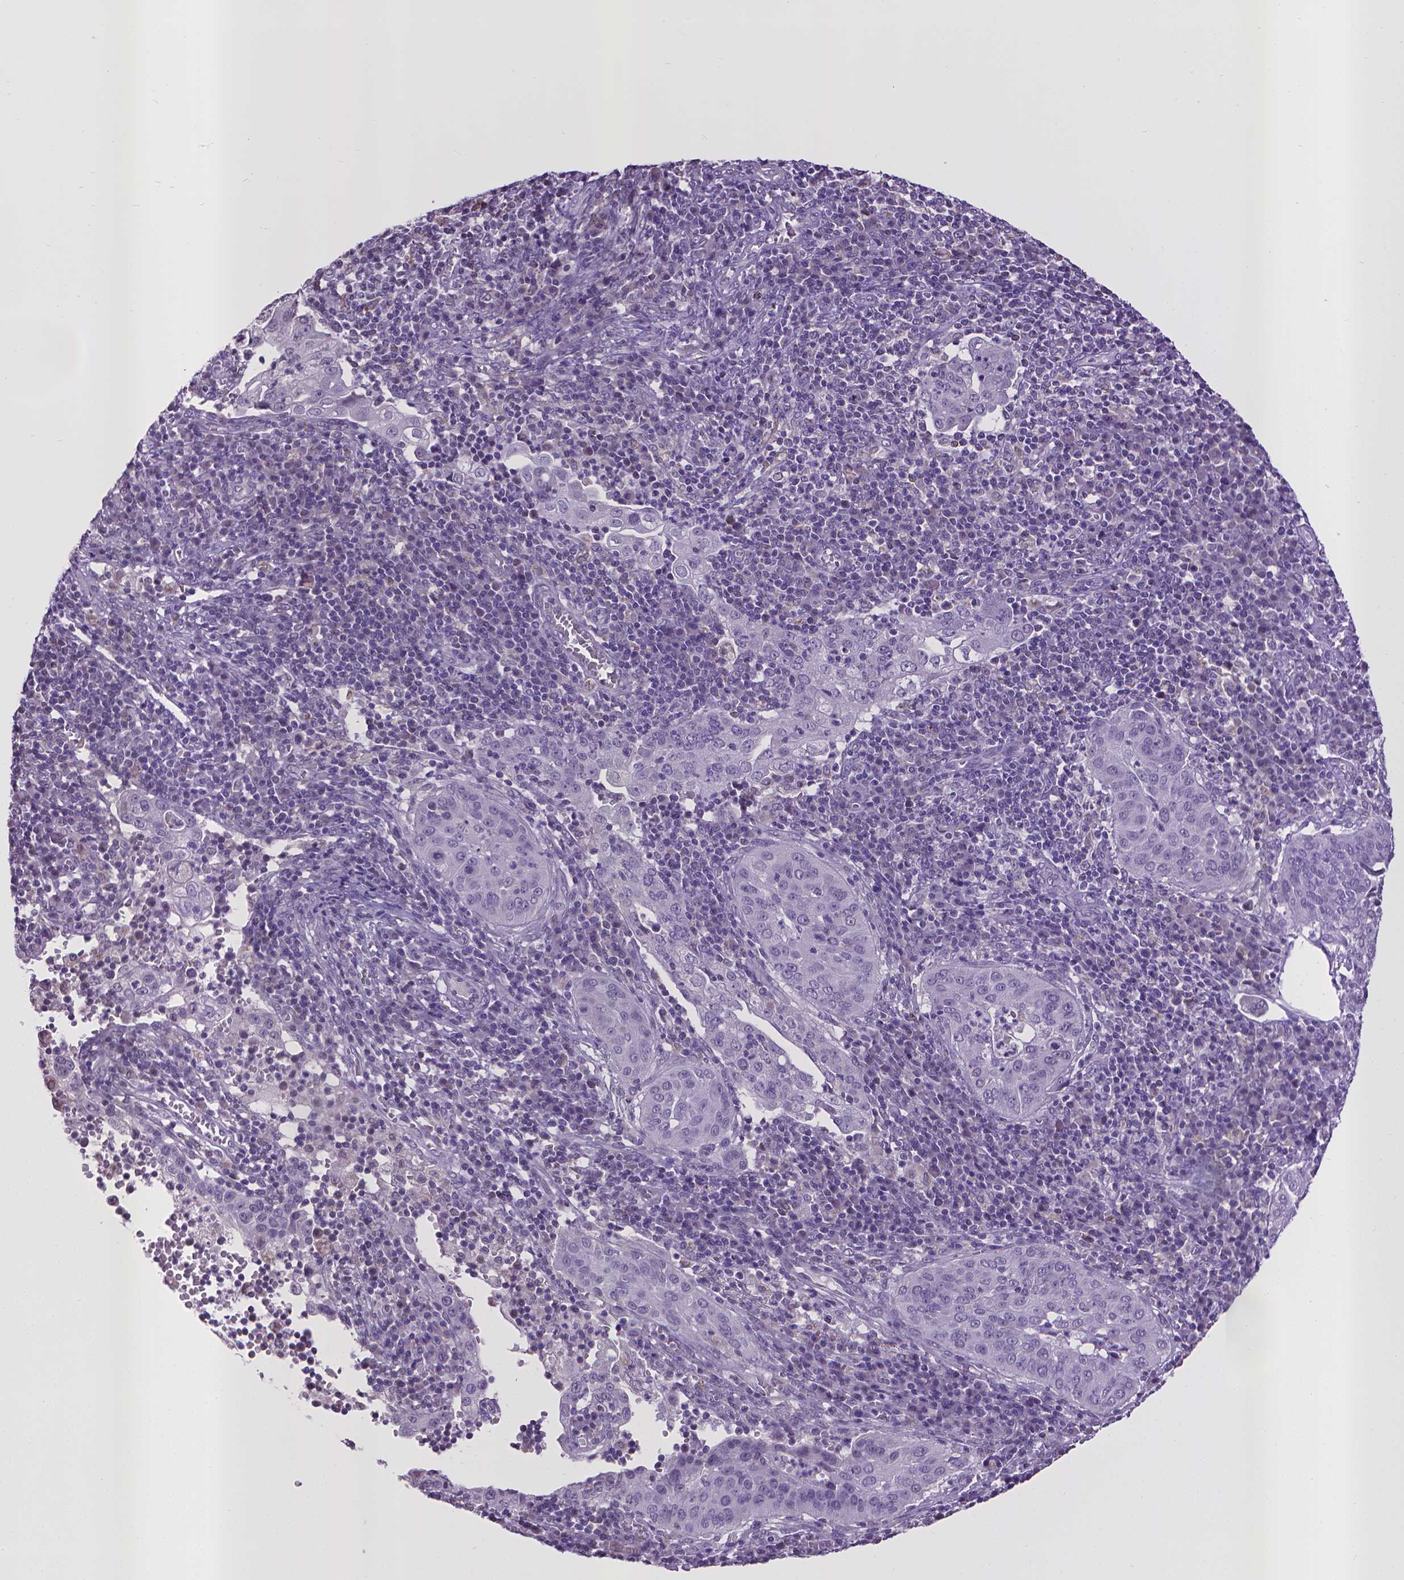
{"staining": {"intensity": "negative", "quantity": "none", "location": "none"}, "tissue": "cervical cancer", "cell_type": "Tumor cells", "image_type": "cancer", "snomed": [{"axis": "morphology", "description": "Squamous cell carcinoma, NOS"}, {"axis": "topography", "description": "Cervix"}], "caption": "Human cervical cancer stained for a protein using IHC reveals no positivity in tumor cells.", "gene": "KMO", "patient": {"sex": "female", "age": 39}}